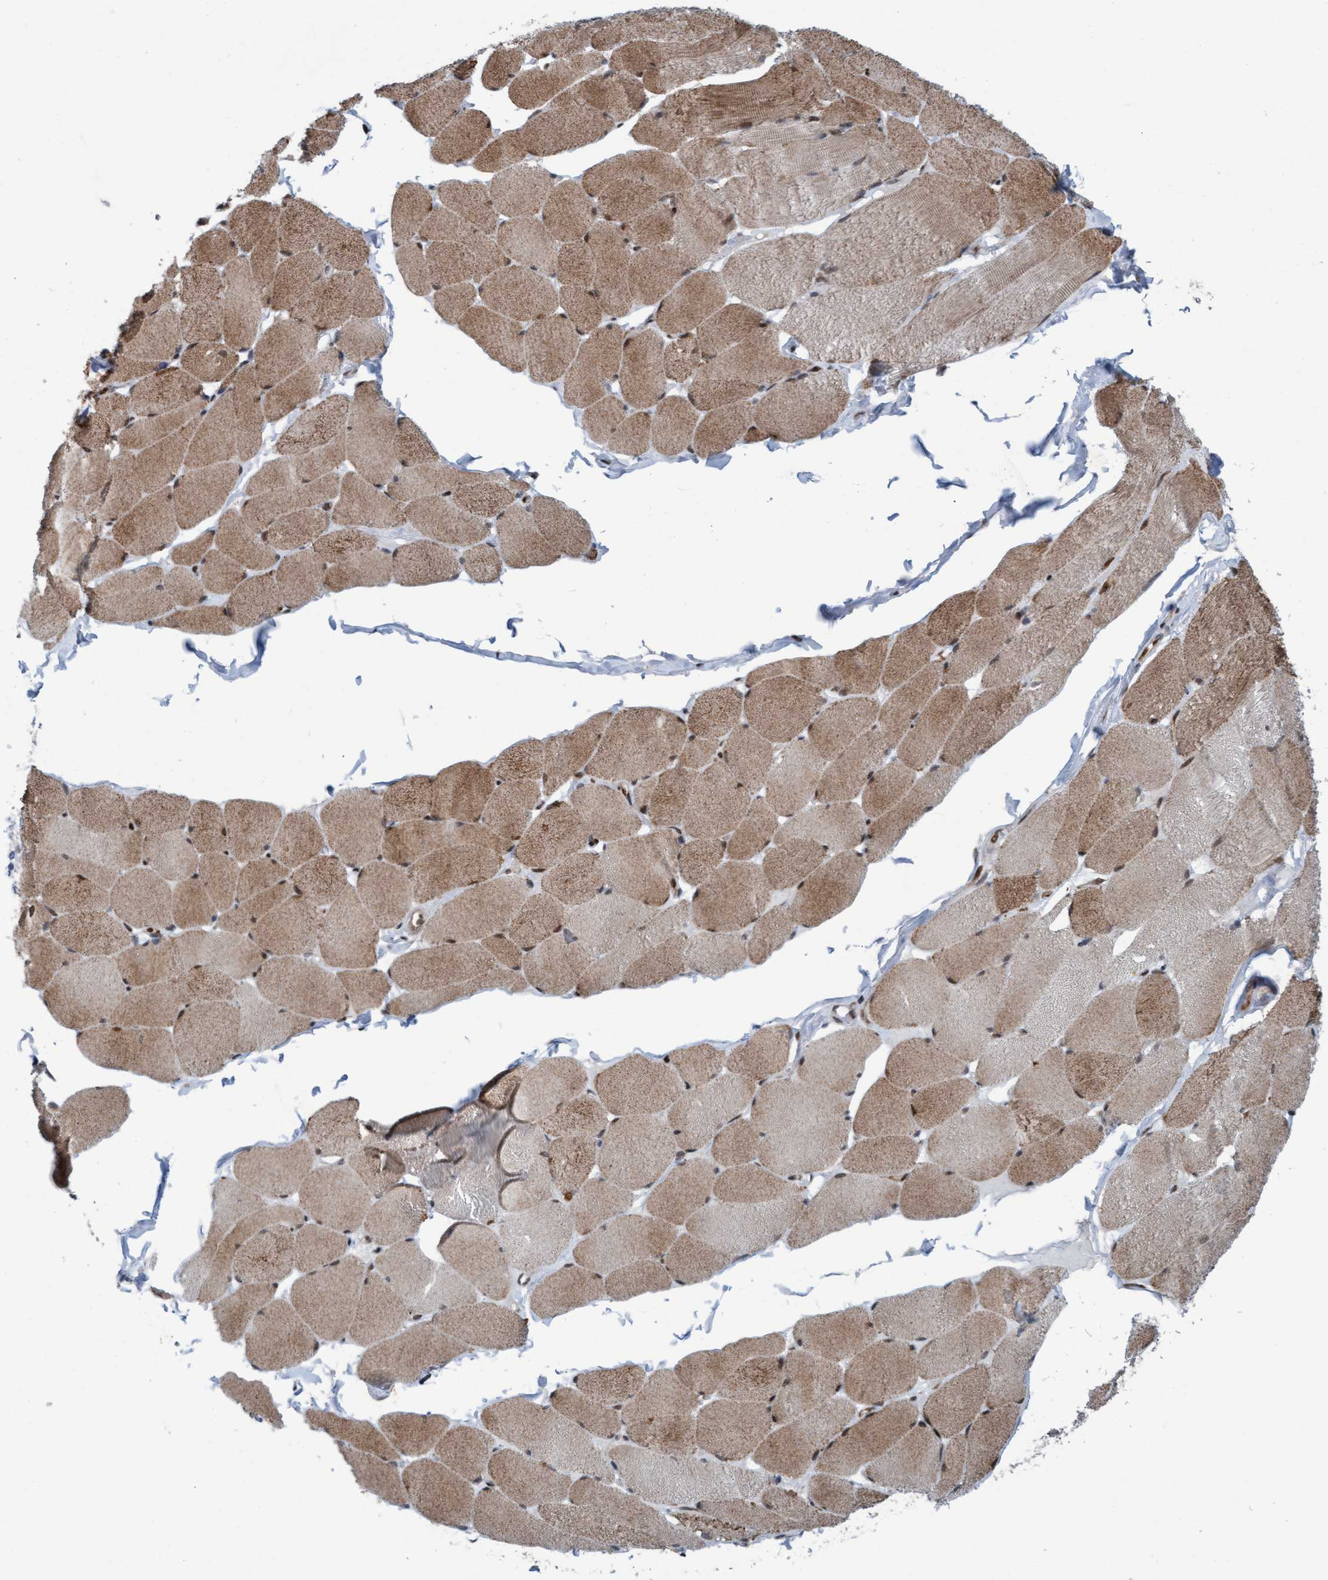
{"staining": {"intensity": "moderate", "quantity": ">75%", "location": "cytoplasmic/membranous,nuclear"}, "tissue": "skeletal muscle", "cell_type": "Myocytes", "image_type": "normal", "snomed": [{"axis": "morphology", "description": "Normal tissue, NOS"}, {"axis": "topography", "description": "Skin"}, {"axis": "topography", "description": "Skeletal muscle"}], "caption": "High-magnification brightfield microscopy of normal skeletal muscle stained with DAB (brown) and counterstained with hematoxylin (blue). myocytes exhibit moderate cytoplasmic/membranous,nuclear expression is present in about>75% of cells.", "gene": "CWC27", "patient": {"sex": "male", "age": 83}}